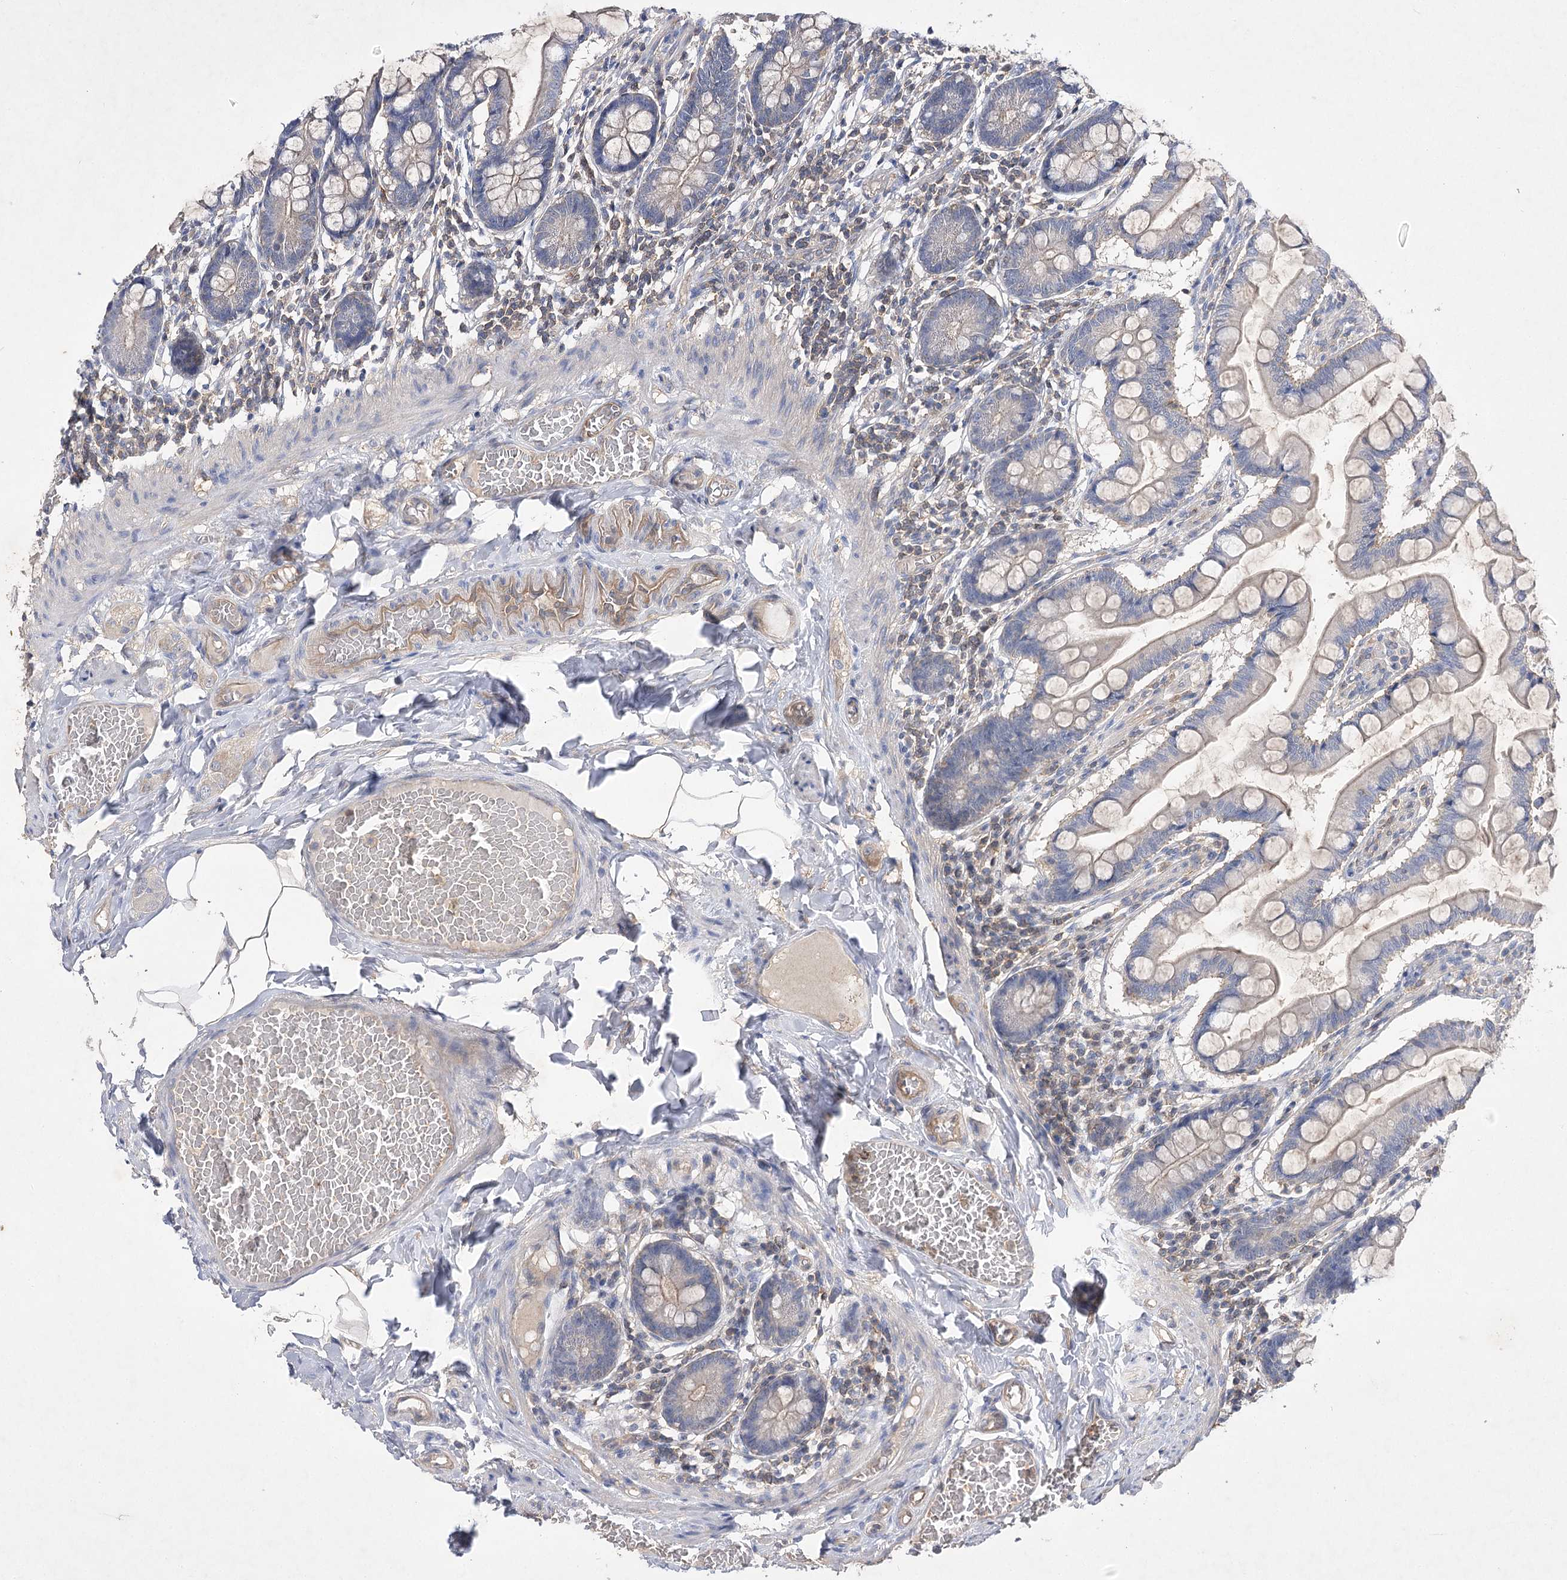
{"staining": {"intensity": "weak", "quantity": "<25%", "location": "cytoplasmic/membranous"}, "tissue": "small intestine", "cell_type": "Glandular cells", "image_type": "normal", "snomed": [{"axis": "morphology", "description": "Normal tissue, NOS"}, {"axis": "topography", "description": "Small intestine"}], "caption": "Immunohistochemical staining of benign human small intestine displays no significant expression in glandular cells. (Immunohistochemistry, brightfield microscopy, high magnification).", "gene": "BCR", "patient": {"sex": "male", "age": 41}}